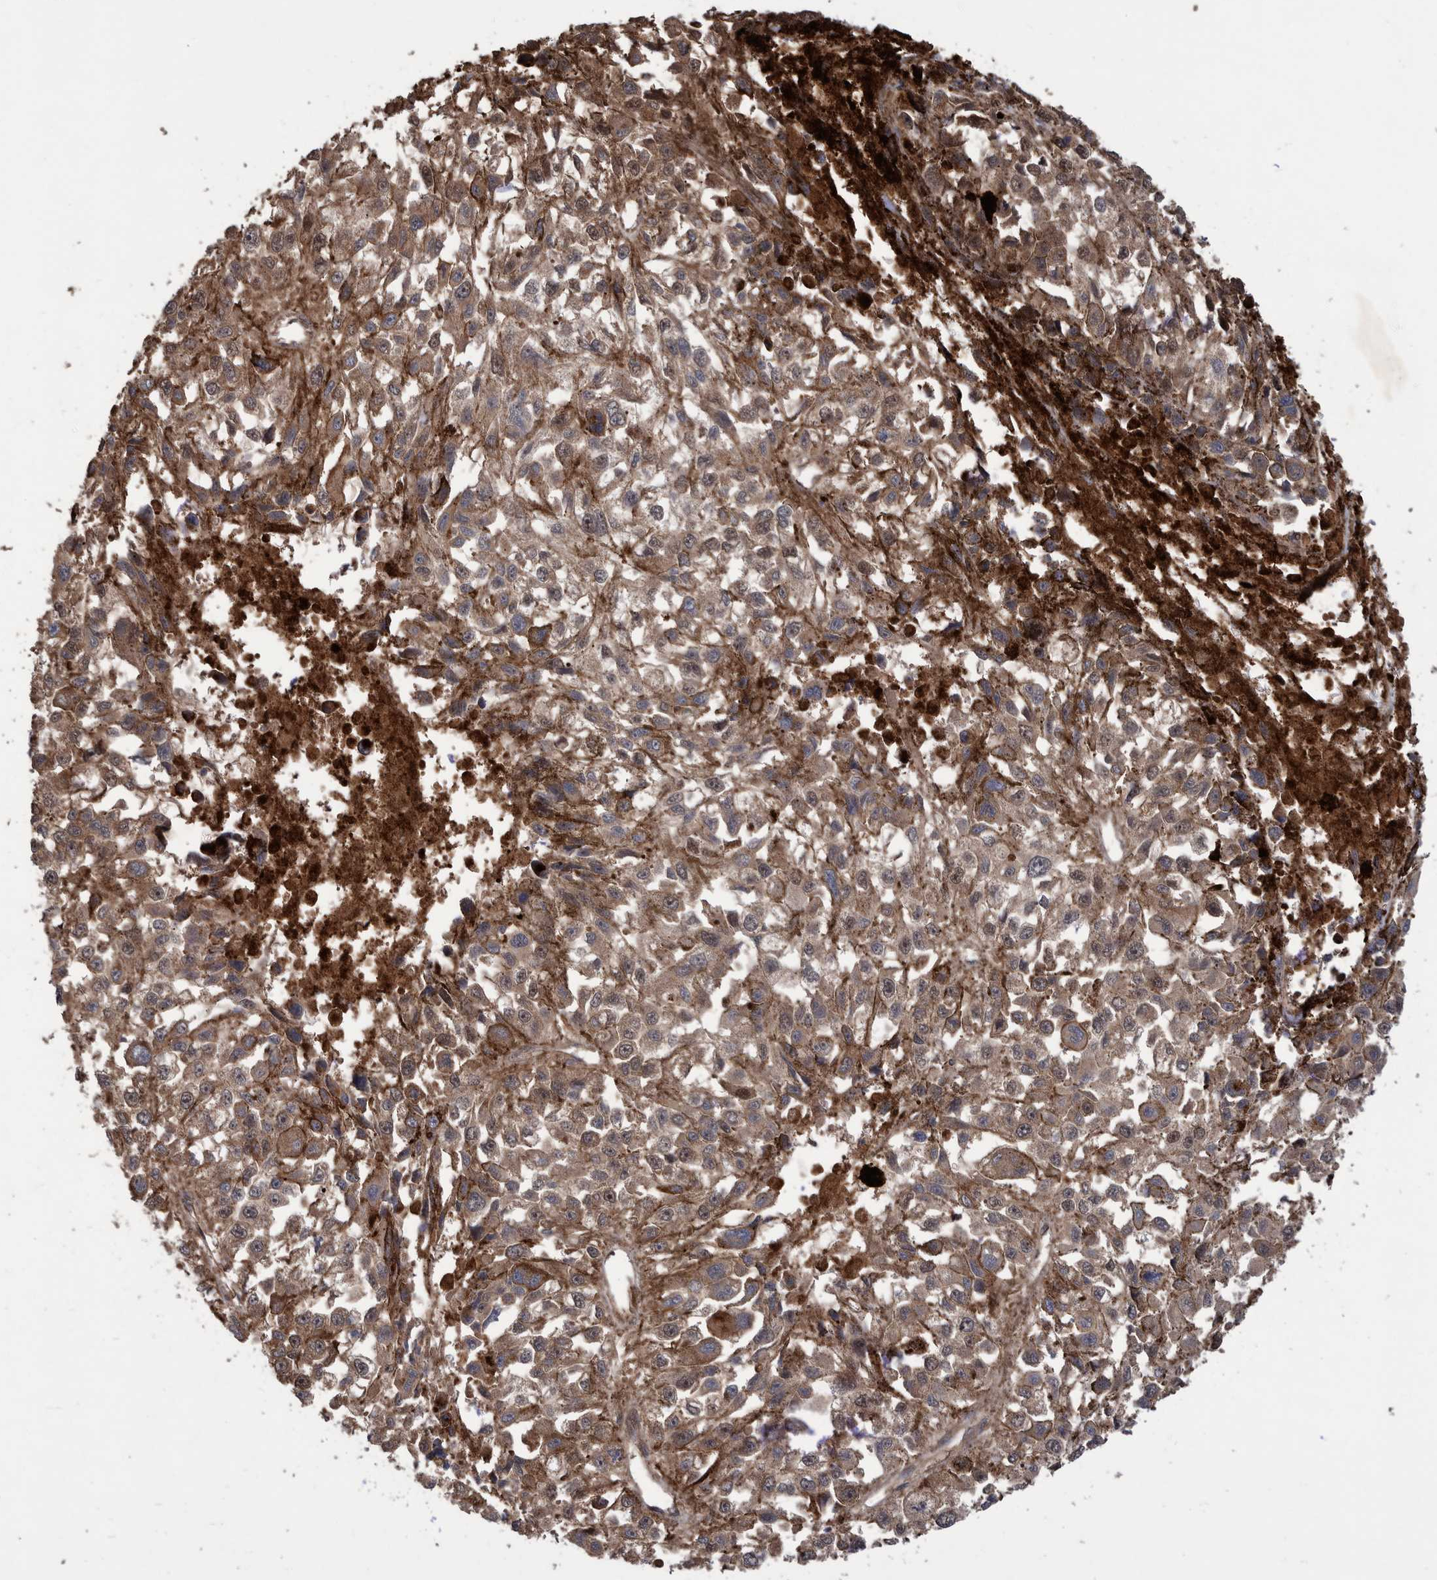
{"staining": {"intensity": "moderate", "quantity": ">75%", "location": "cytoplasmic/membranous"}, "tissue": "melanoma", "cell_type": "Tumor cells", "image_type": "cancer", "snomed": [{"axis": "morphology", "description": "Malignant melanoma, Metastatic site"}, {"axis": "topography", "description": "Lymph node"}], "caption": "Immunohistochemistry (IHC) (DAB) staining of human melanoma reveals moderate cytoplasmic/membranous protein expression in approximately >75% of tumor cells. The protein is shown in brown color, while the nuclei are stained blue.", "gene": "VBP1", "patient": {"sex": "male", "age": 59}}